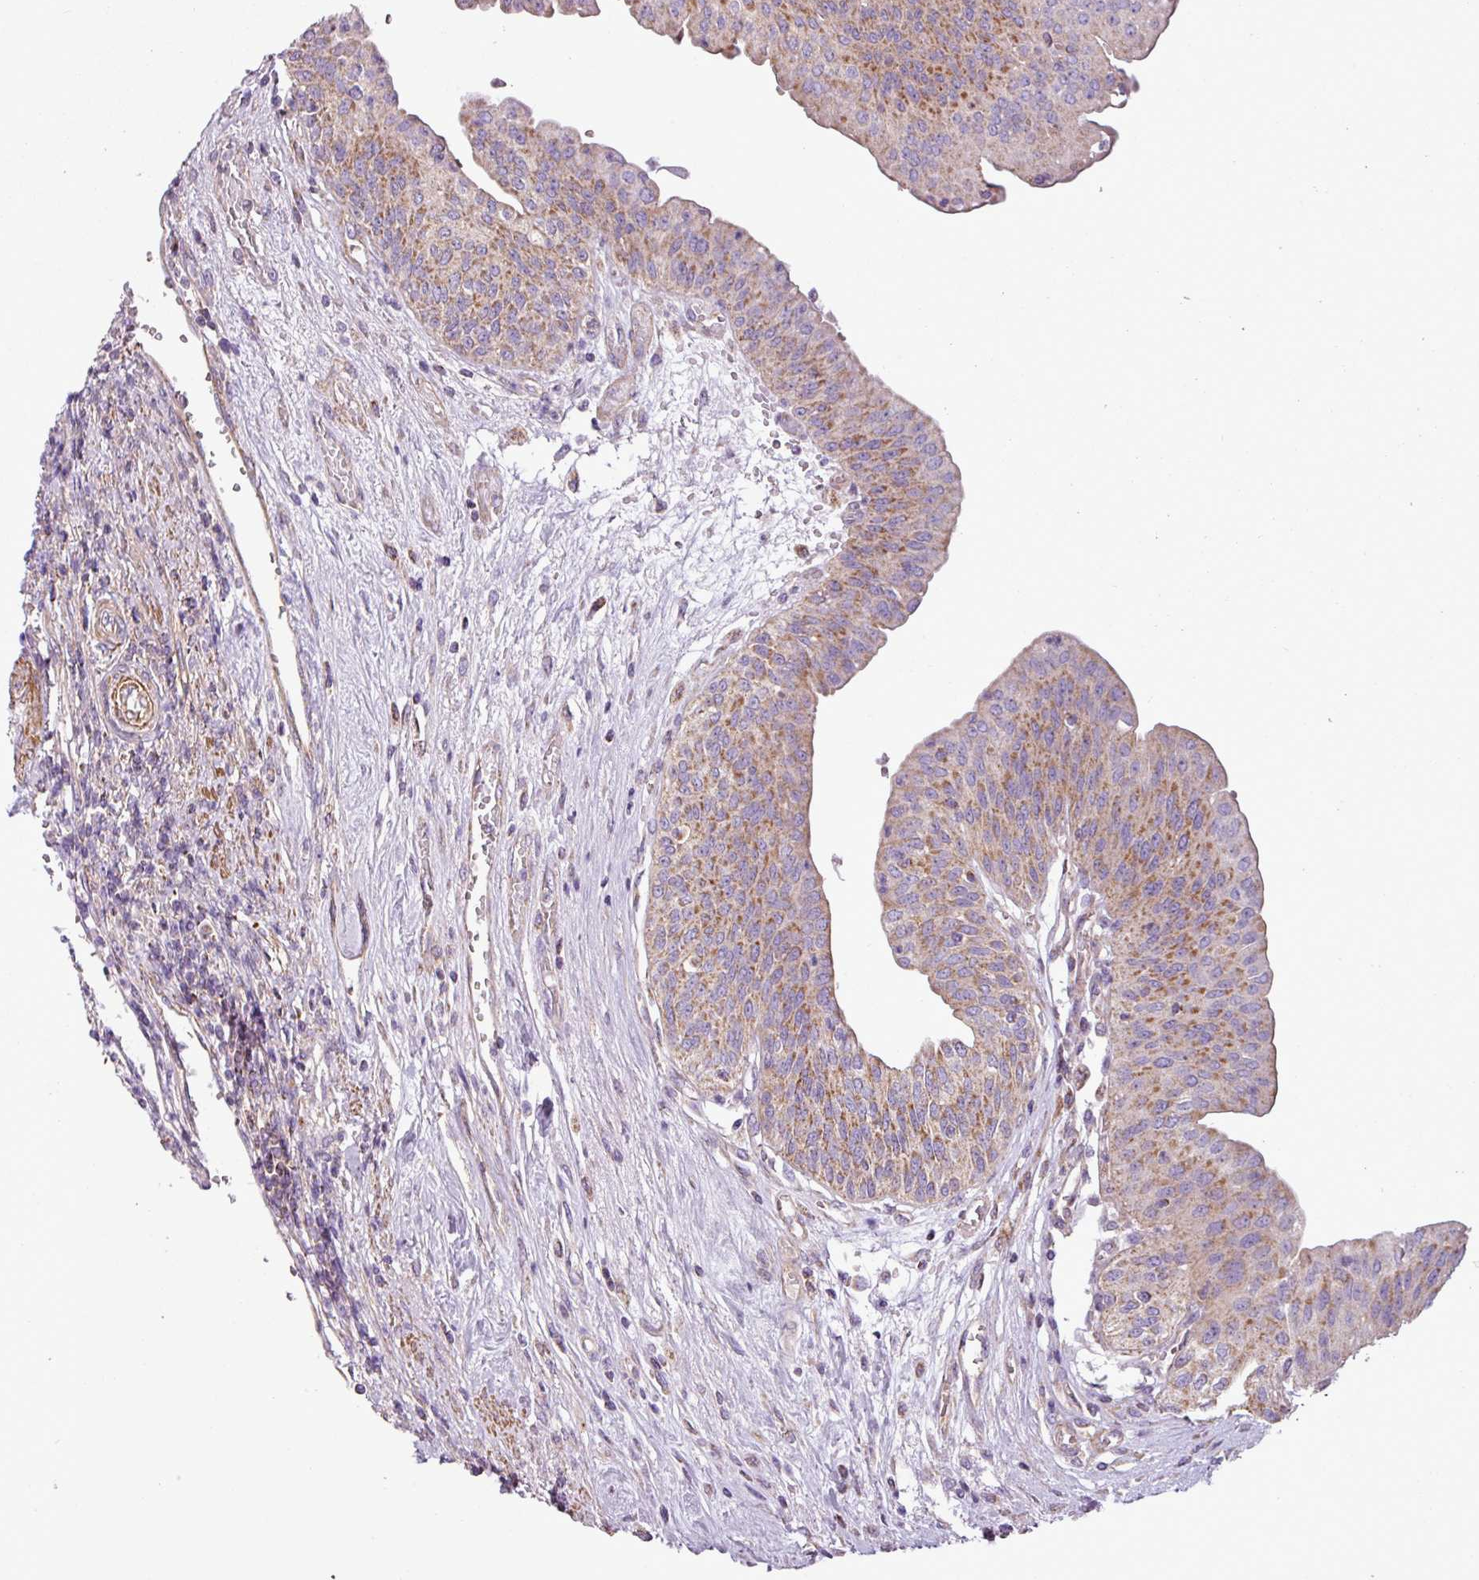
{"staining": {"intensity": "moderate", "quantity": "25%-75%", "location": "cytoplasmic/membranous"}, "tissue": "urothelial cancer", "cell_type": "Tumor cells", "image_type": "cancer", "snomed": [{"axis": "morphology", "description": "Urothelial carcinoma, High grade"}, {"axis": "topography", "description": "Urinary bladder"}], "caption": "This image demonstrates immunohistochemistry (IHC) staining of urothelial cancer, with medium moderate cytoplasmic/membranous staining in approximately 25%-75% of tumor cells.", "gene": "BTN2A2", "patient": {"sex": "female", "age": 79}}